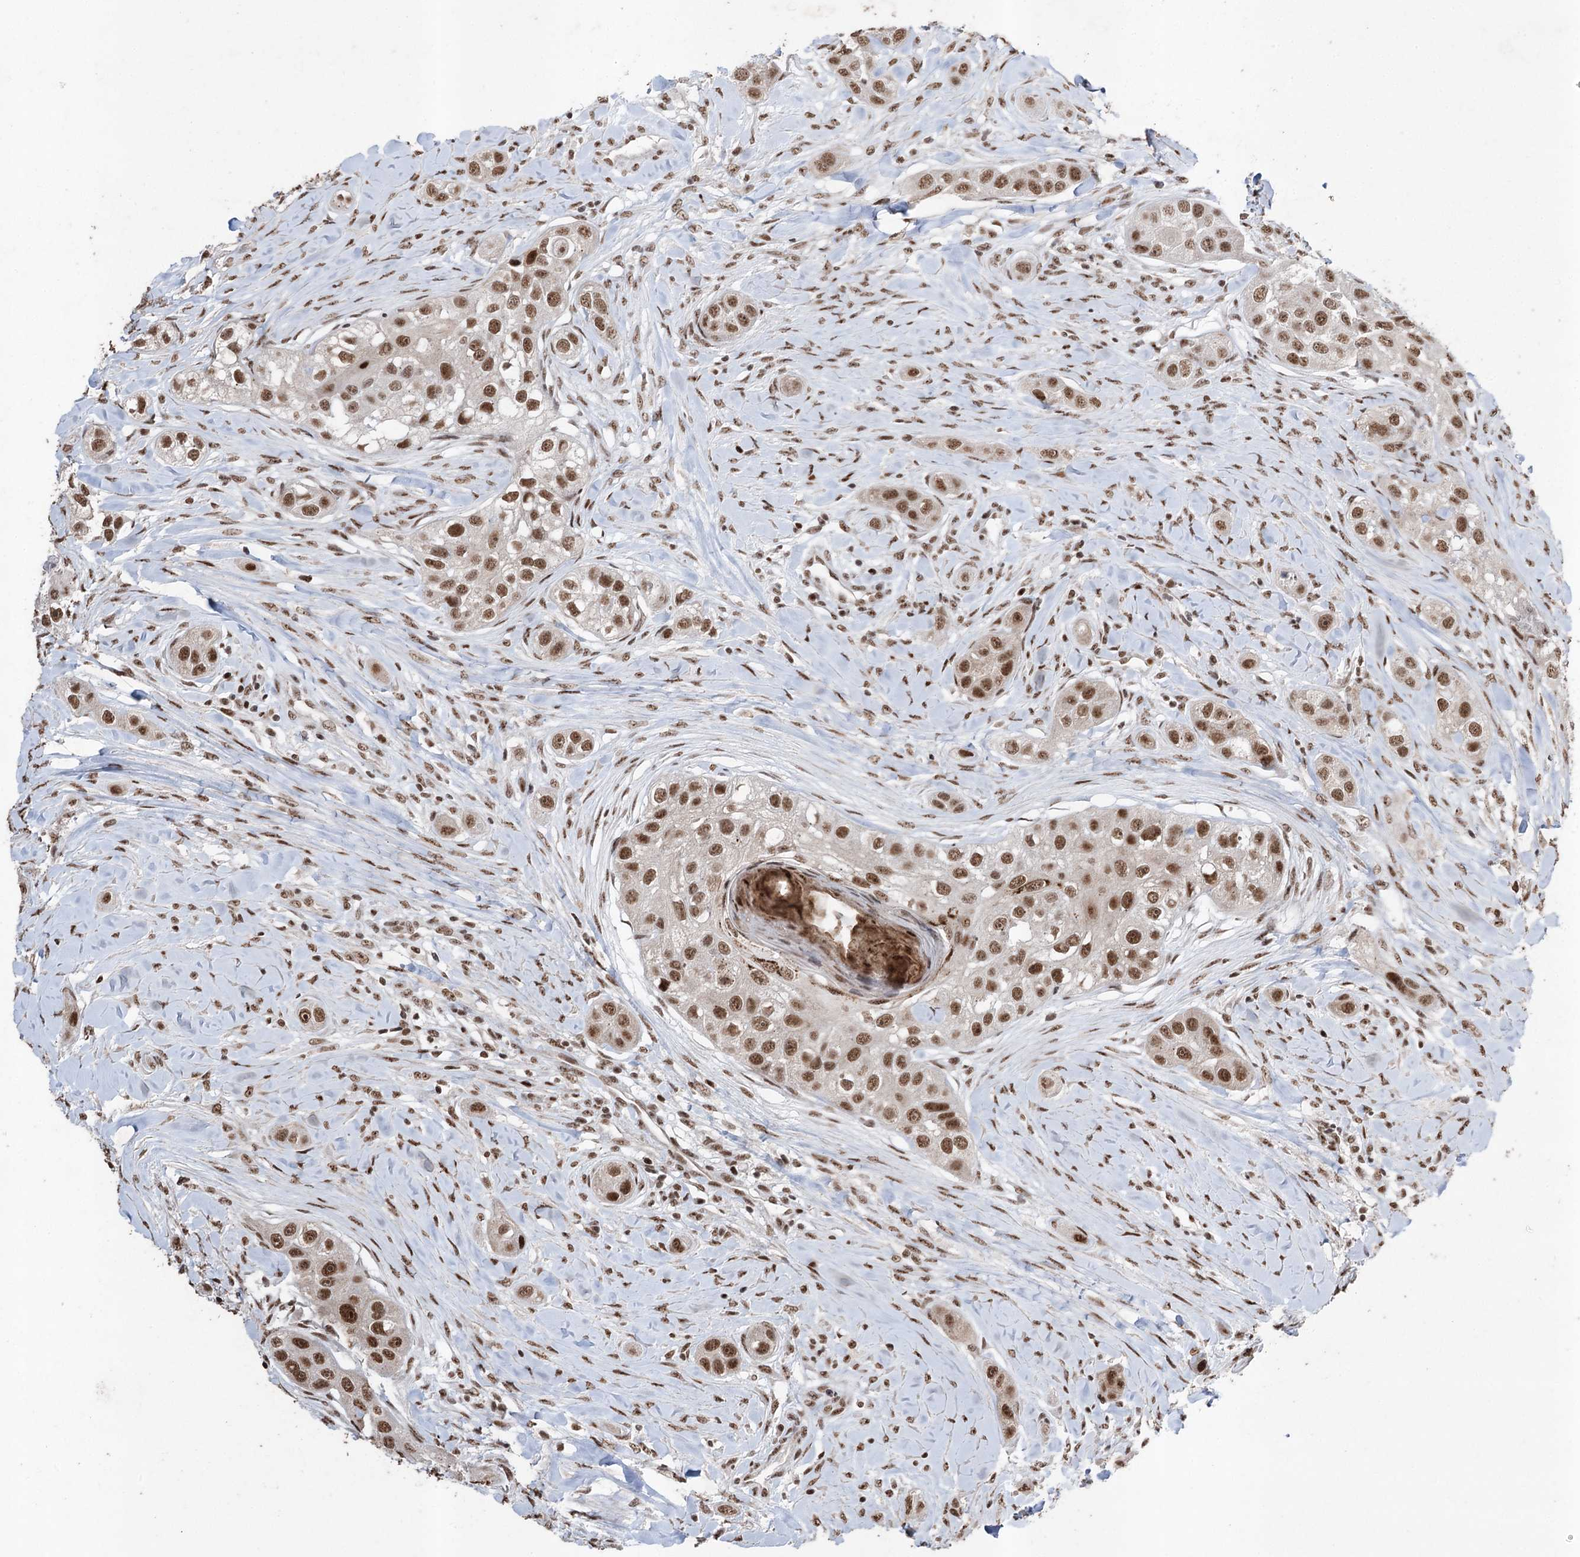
{"staining": {"intensity": "moderate", "quantity": ">75%", "location": "nuclear"}, "tissue": "head and neck cancer", "cell_type": "Tumor cells", "image_type": "cancer", "snomed": [{"axis": "morphology", "description": "Normal tissue, NOS"}, {"axis": "morphology", "description": "Squamous cell carcinoma, NOS"}, {"axis": "topography", "description": "Skeletal muscle"}, {"axis": "topography", "description": "Head-Neck"}], "caption": "Tumor cells exhibit moderate nuclear staining in about >75% of cells in squamous cell carcinoma (head and neck).", "gene": "PDCD4", "patient": {"sex": "male", "age": 51}}